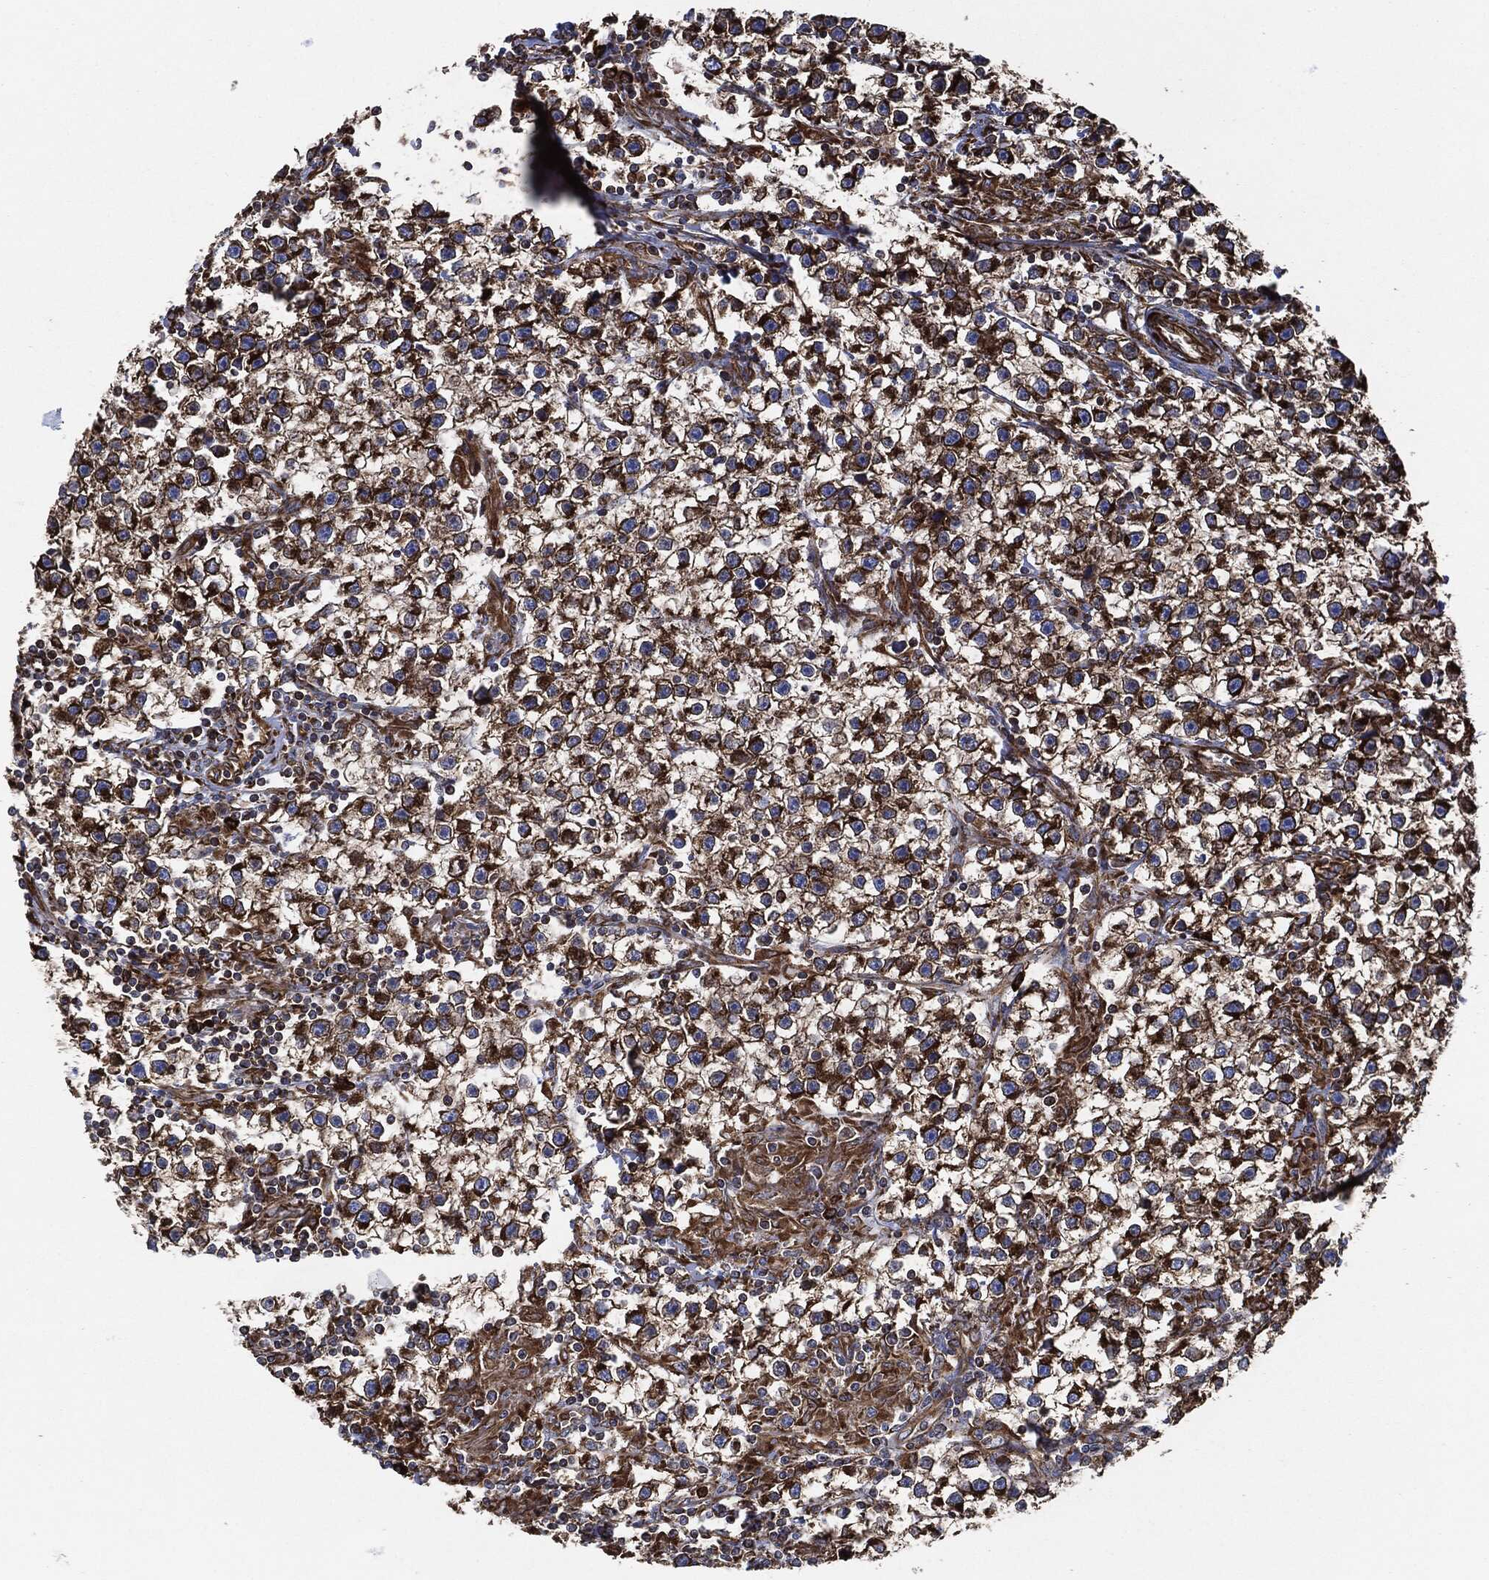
{"staining": {"intensity": "strong", "quantity": ">75%", "location": "cytoplasmic/membranous"}, "tissue": "testis cancer", "cell_type": "Tumor cells", "image_type": "cancer", "snomed": [{"axis": "morphology", "description": "Seminoma, NOS"}, {"axis": "topography", "description": "Testis"}], "caption": "Strong cytoplasmic/membranous positivity for a protein is present in approximately >75% of tumor cells of seminoma (testis) using IHC.", "gene": "AMFR", "patient": {"sex": "male", "age": 59}}